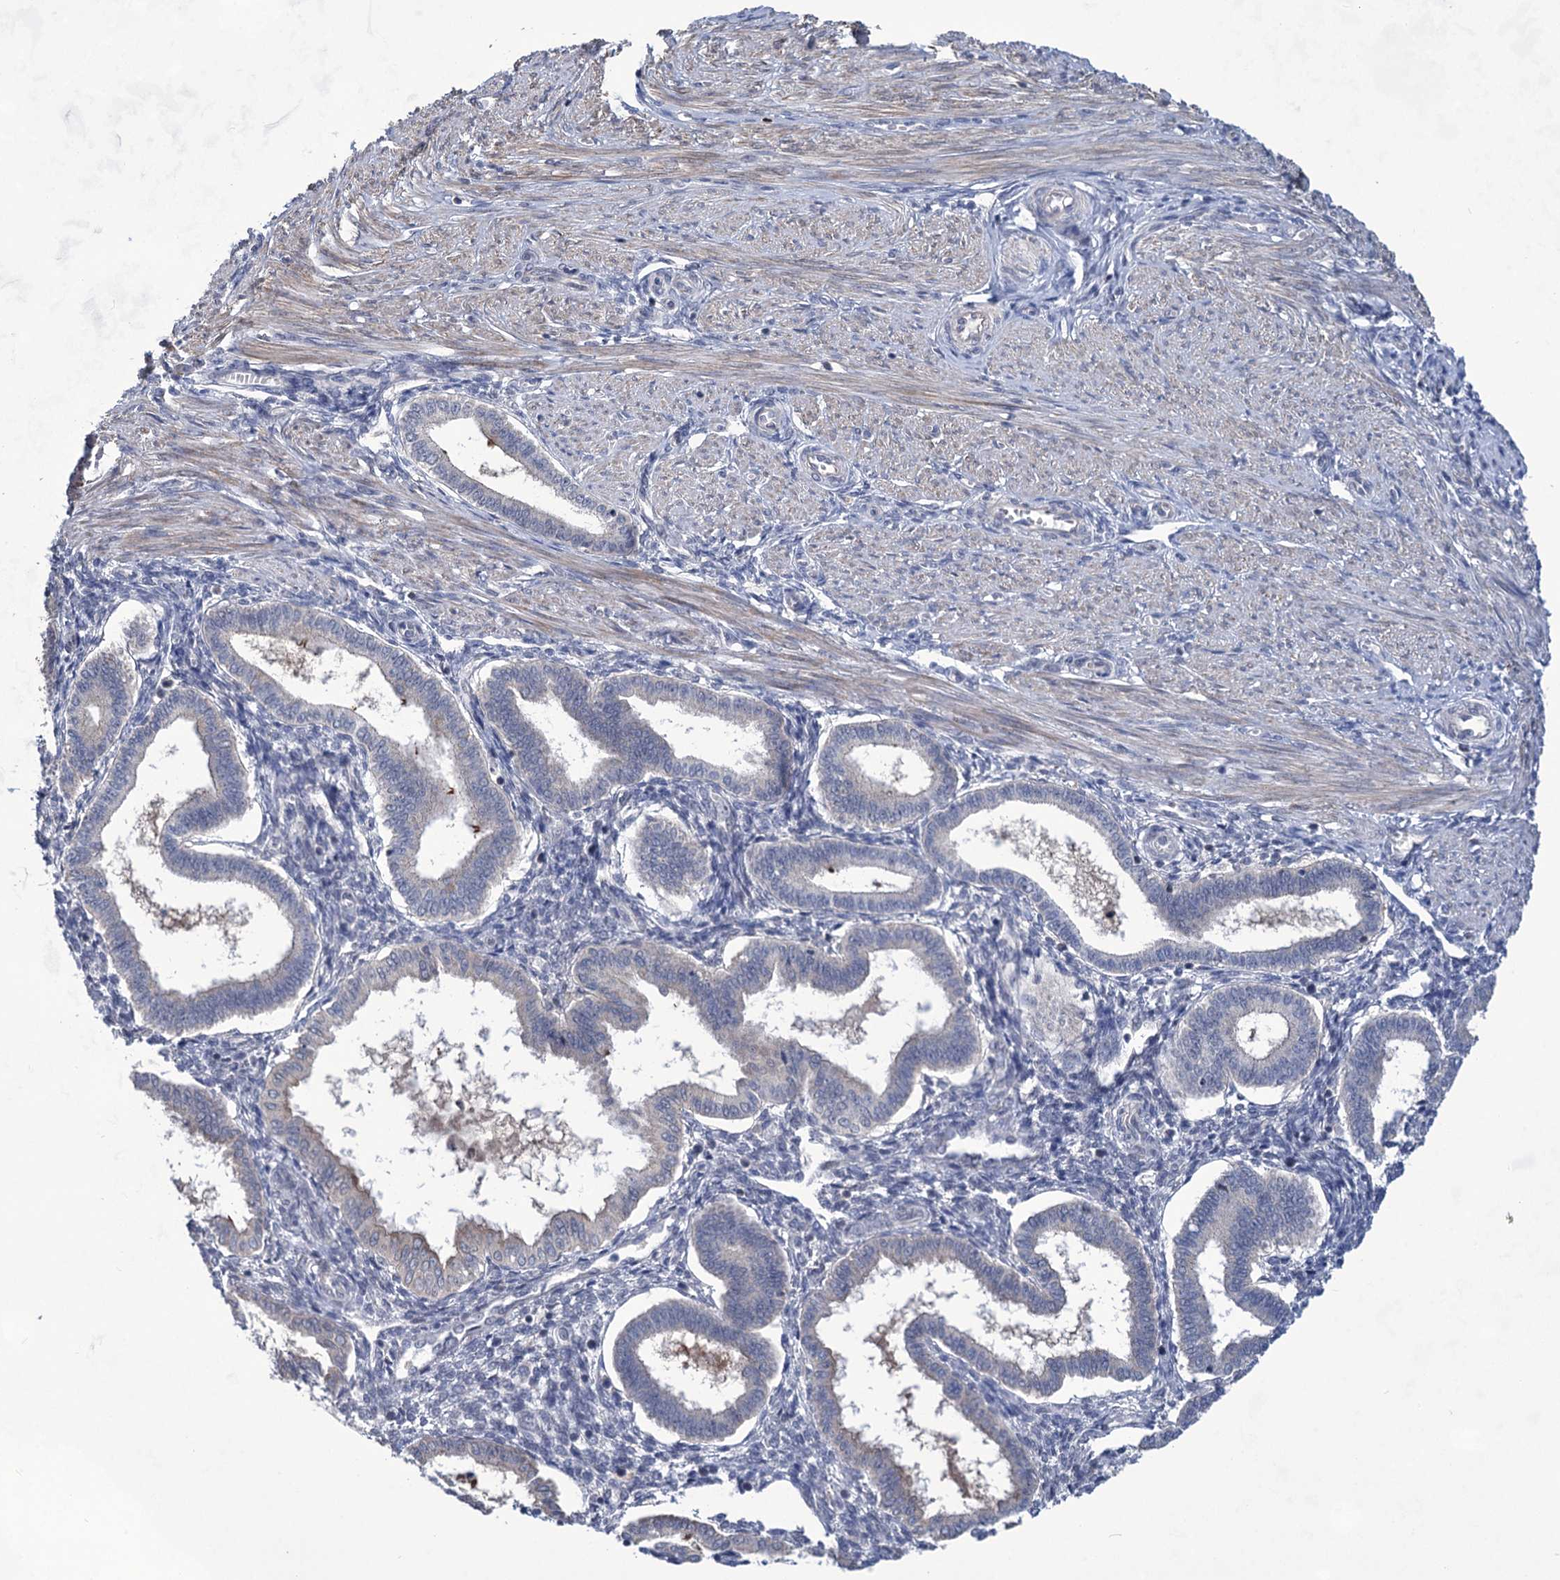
{"staining": {"intensity": "negative", "quantity": "none", "location": "none"}, "tissue": "endometrium", "cell_type": "Cells in endometrial stroma", "image_type": "normal", "snomed": [{"axis": "morphology", "description": "Normal tissue, NOS"}, {"axis": "topography", "description": "Endometrium"}], "caption": "Endometrium stained for a protein using IHC exhibits no positivity cells in endometrial stroma.", "gene": "TTC17", "patient": {"sex": "female", "age": 25}}